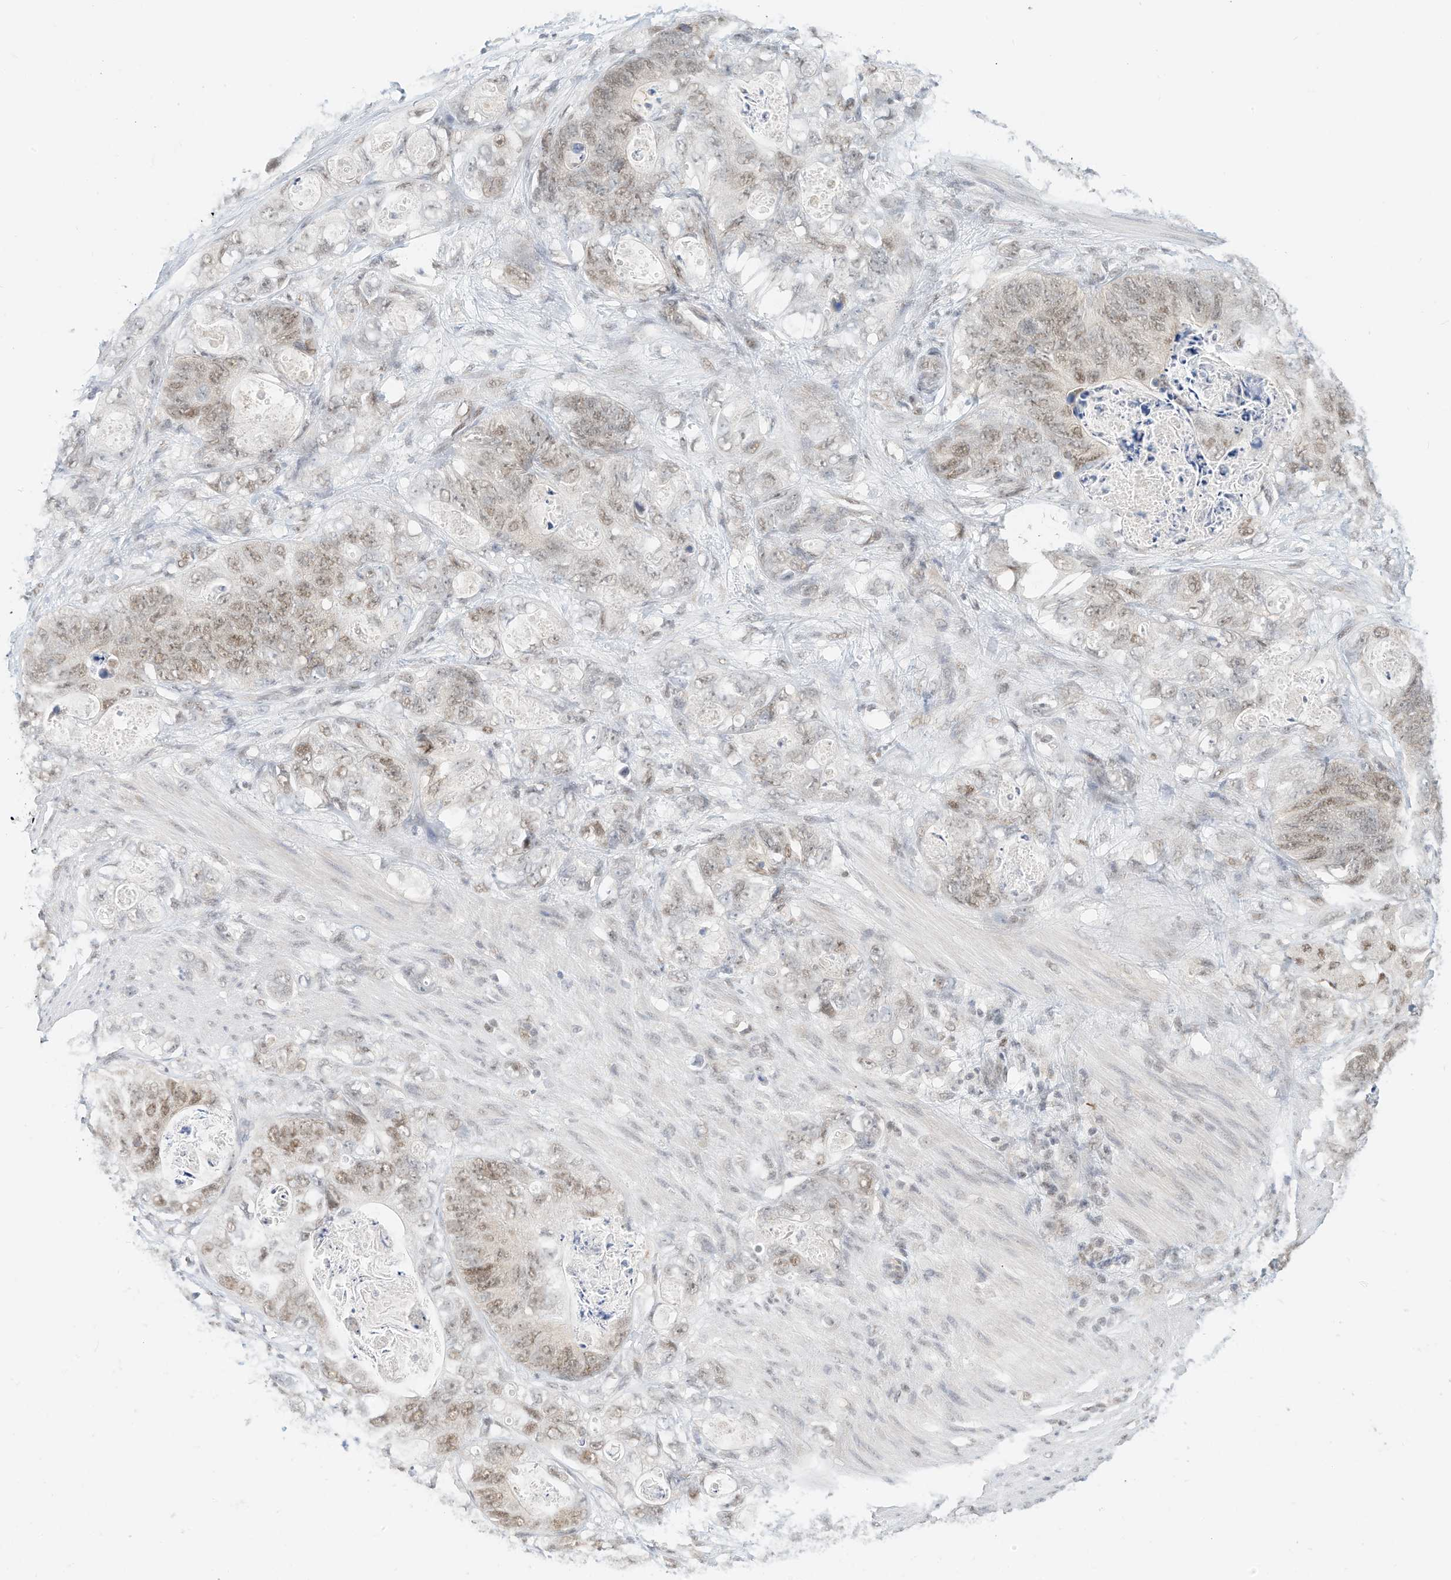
{"staining": {"intensity": "weak", "quantity": ">75%", "location": "nuclear"}, "tissue": "stomach cancer", "cell_type": "Tumor cells", "image_type": "cancer", "snomed": [{"axis": "morphology", "description": "Normal tissue, NOS"}, {"axis": "morphology", "description": "Adenocarcinoma, NOS"}, {"axis": "topography", "description": "Stomach"}], "caption": "Immunohistochemistry (IHC) photomicrograph of neoplastic tissue: human stomach cancer stained using immunohistochemistry demonstrates low levels of weak protein expression localized specifically in the nuclear of tumor cells, appearing as a nuclear brown color.", "gene": "OGT", "patient": {"sex": "female", "age": 89}}